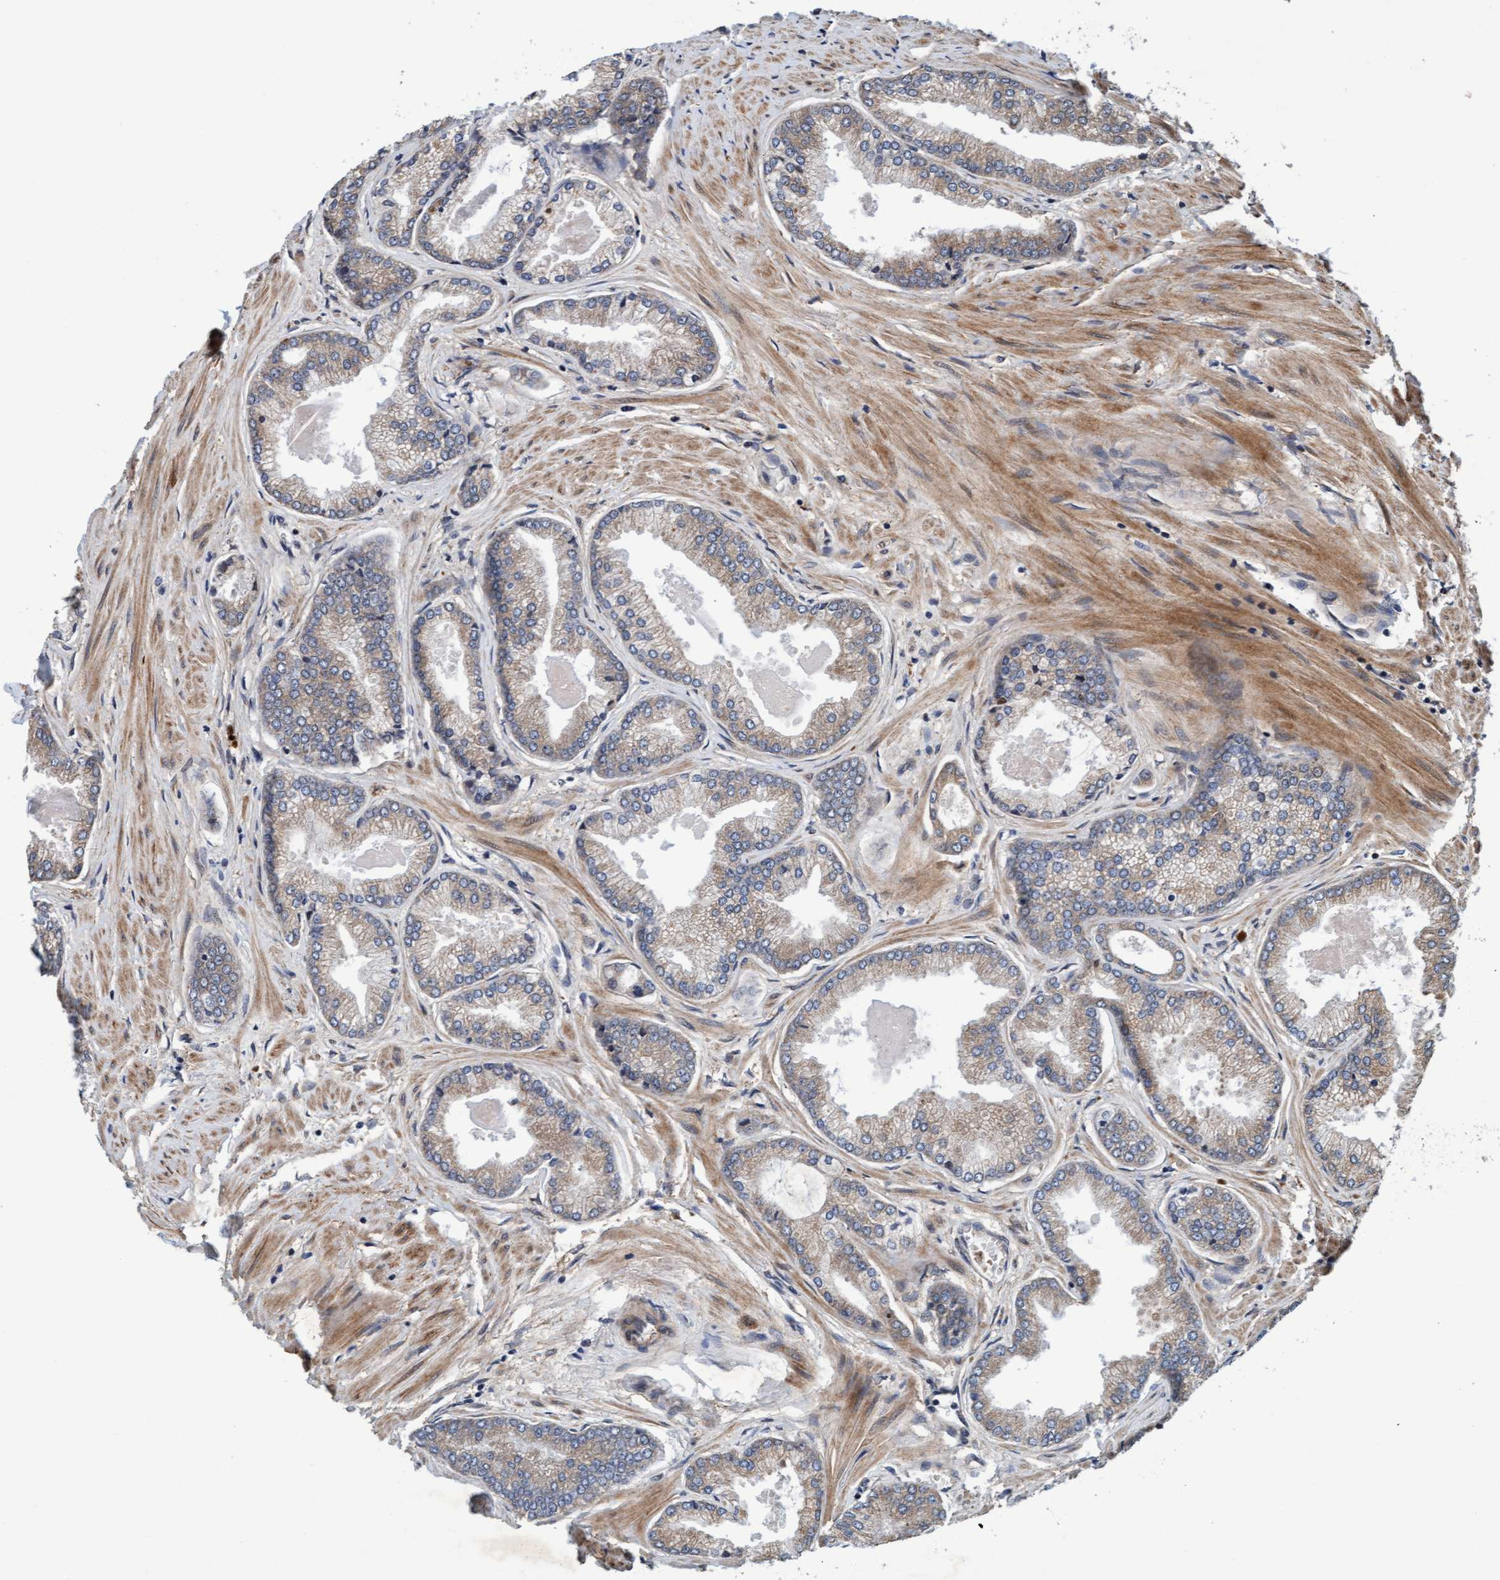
{"staining": {"intensity": "weak", "quantity": ">75%", "location": "cytoplasmic/membranous"}, "tissue": "prostate cancer", "cell_type": "Tumor cells", "image_type": "cancer", "snomed": [{"axis": "morphology", "description": "Adenocarcinoma, High grade"}, {"axis": "topography", "description": "Prostate"}], "caption": "Prostate cancer was stained to show a protein in brown. There is low levels of weak cytoplasmic/membranous staining in about >75% of tumor cells.", "gene": "MLXIP", "patient": {"sex": "male", "age": 61}}